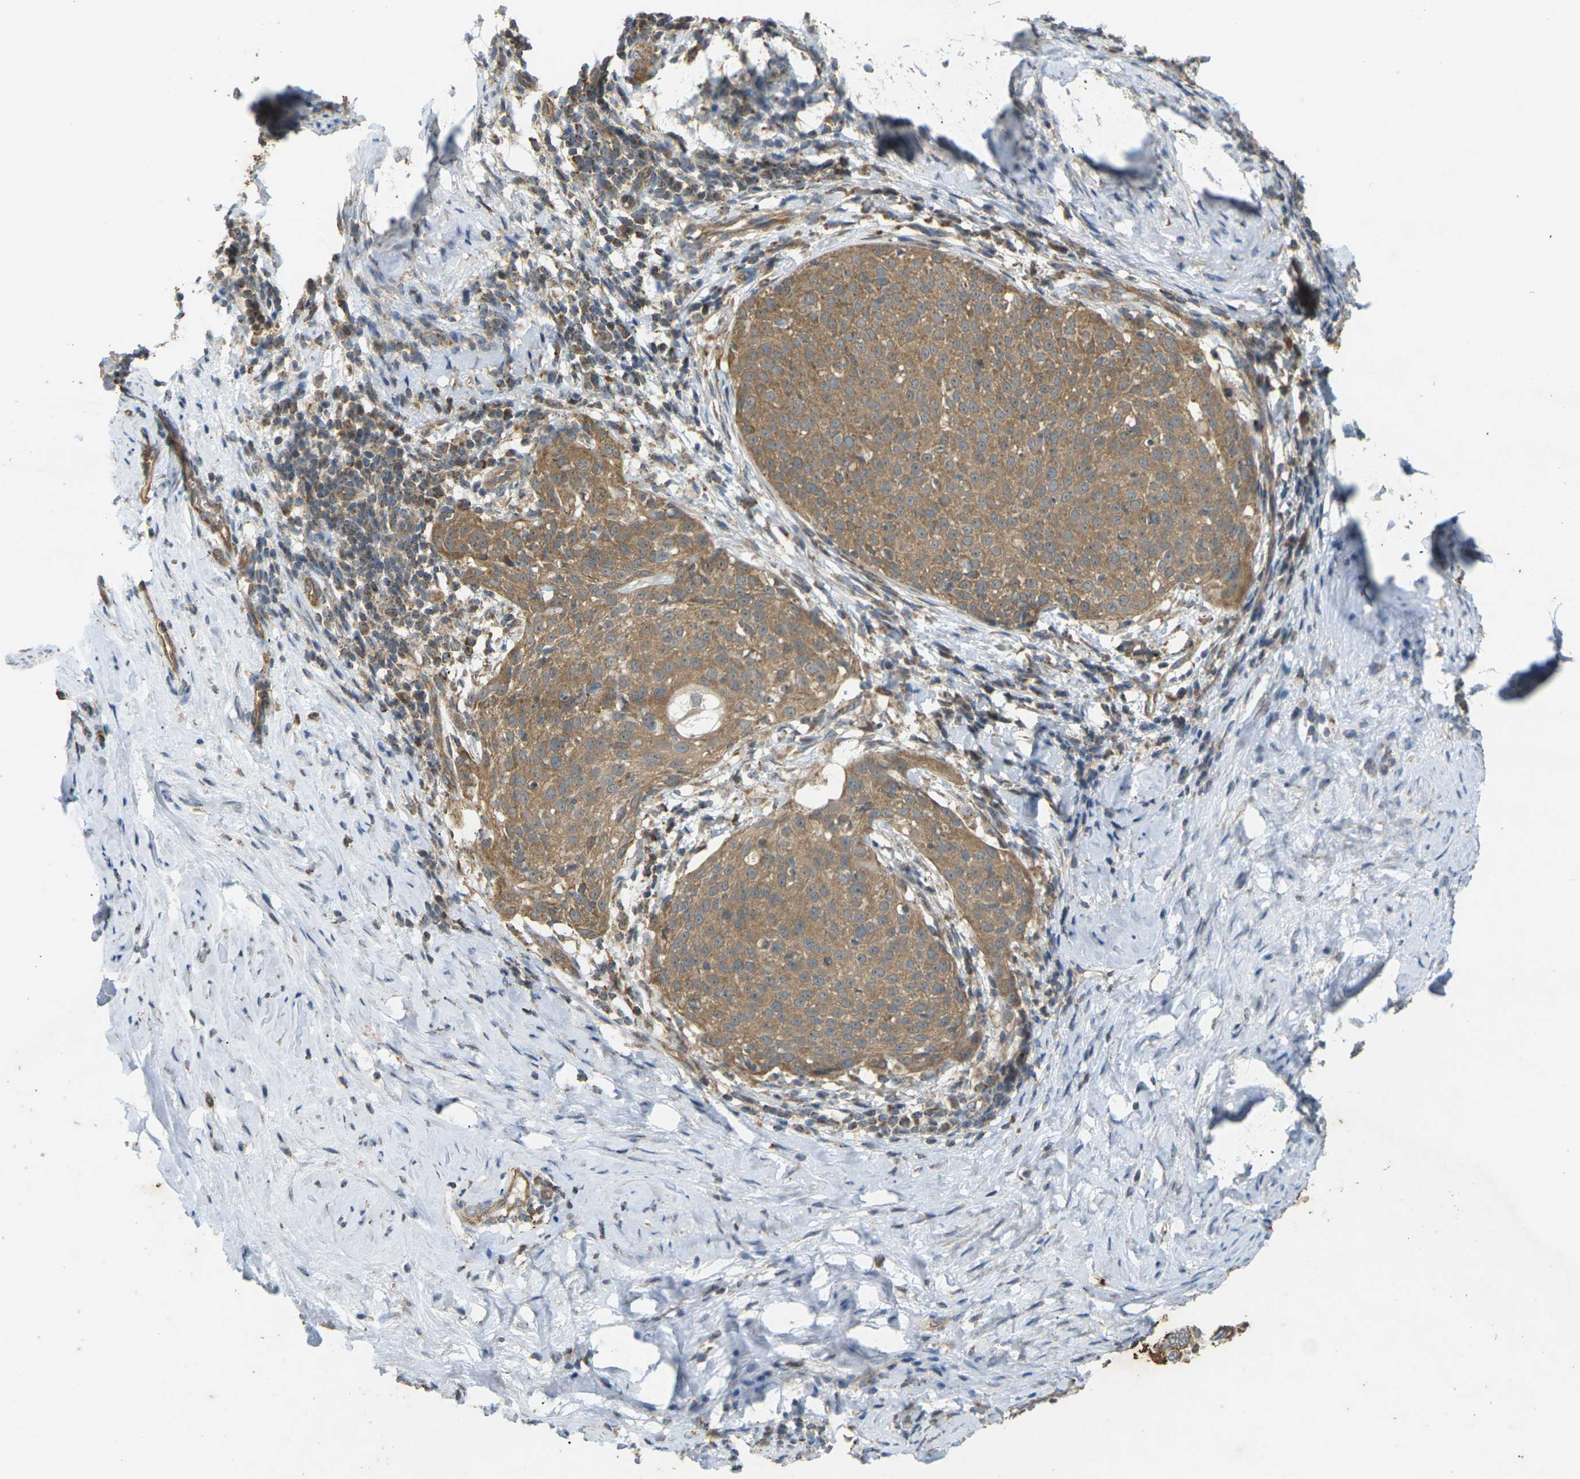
{"staining": {"intensity": "moderate", "quantity": ">75%", "location": "cytoplasmic/membranous"}, "tissue": "cervical cancer", "cell_type": "Tumor cells", "image_type": "cancer", "snomed": [{"axis": "morphology", "description": "Squamous cell carcinoma, NOS"}, {"axis": "topography", "description": "Cervix"}], "caption": "An immunohistochemistry photomicrograph of neoplastic tissue is shown. Protein staining in brown shows moderate cytoplasmic/membranous positivity in cervical squamous cell carcinoma within tumor cells.", "gene": "KSR1", "patient": {"sex": "female", "age": 51}}